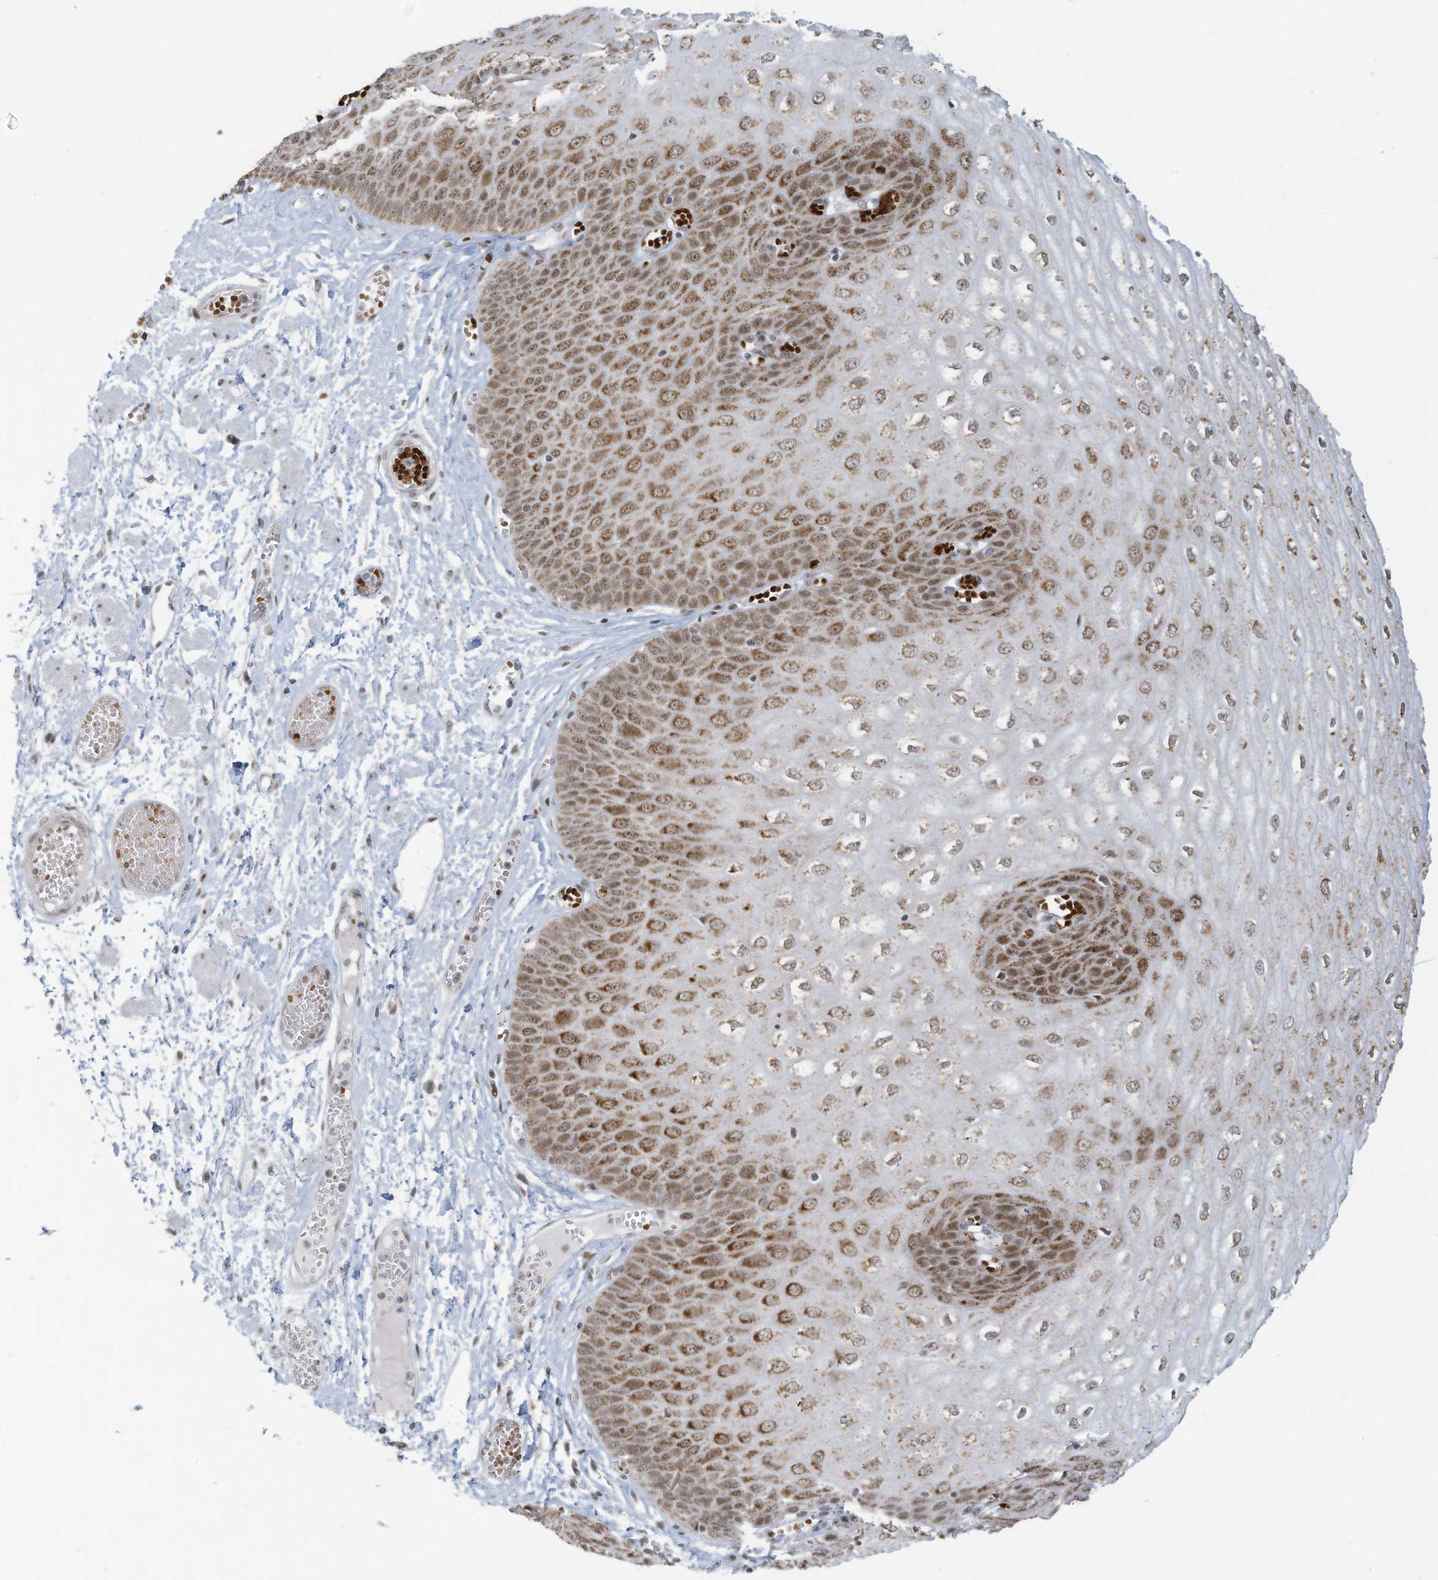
{"staining": {"intensity": "moderate", "quantity": ">75%", "location": "cytoplasmic/membranous,nuclear"}, "tissue": "esophagus", "cell_type": "Squamous epithelial cells", "image_type": "normal", "snomed": [{"axis": "morphology", "description": "Normal tissue, NOS"}, {"axis": "topography", "description": "Esophagus"}], "caption": "Immunohistochemistry of normal human esophagus exhibits medium levels of moderate cytoplasmic/membranous,nuclear positivity in approximately >75% of squamous epithelial cells.", "gene": "ECT2L", "patient": {"sex": "male", "age": 60}}